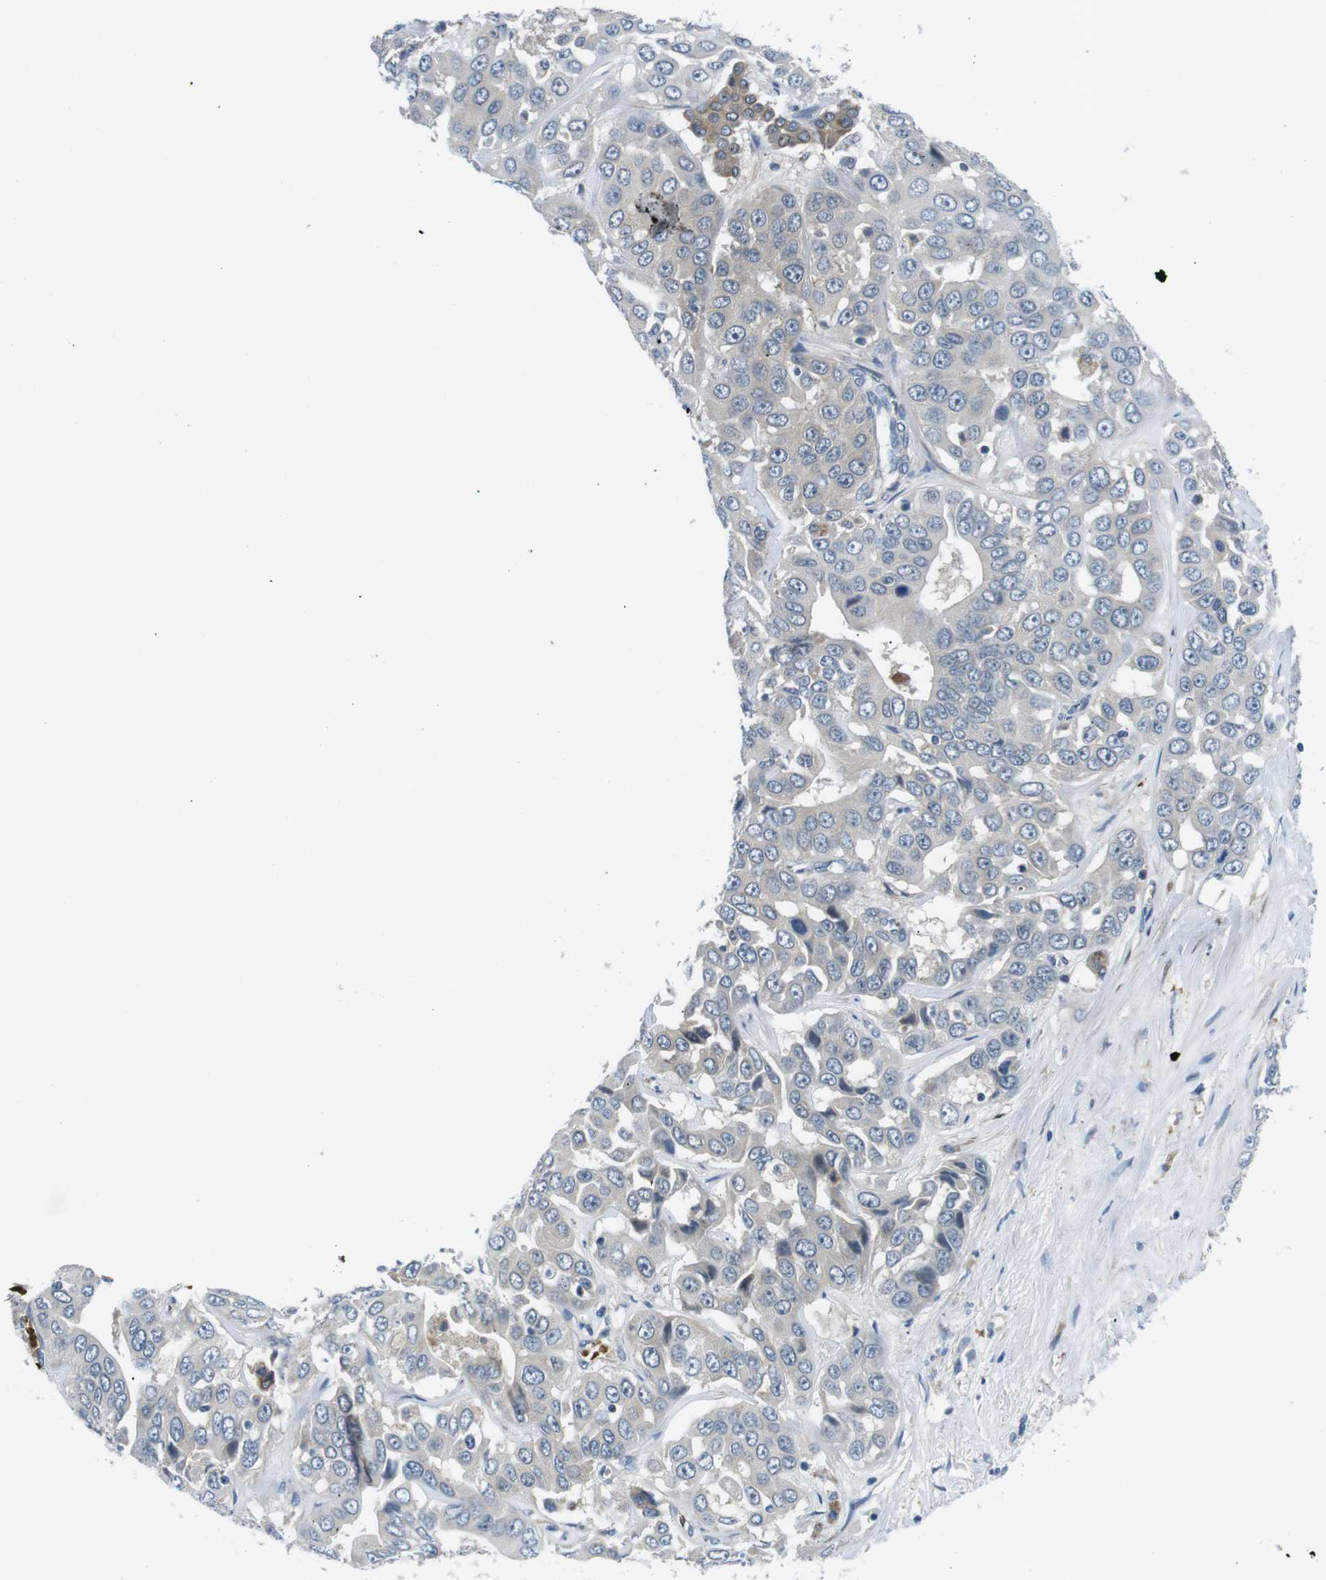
{"staining": {"intensity": "negative", "quantity": "none", "location": "none"}, "tissue": "liver cancer", "cell_type": "Tumor cells", "image_type": "cancer", "snomed": [{"axis": "morphology", "description": "Cholangiocarcinoma"}, {"axis": "topography", "description": "Liver"}], "caption": "IHC of liver cancer (cholangiocarcinoma) shows no staining in tumor cells.", "gene": "WSCD1", "patient": {"sex": "female", "age": 52}}